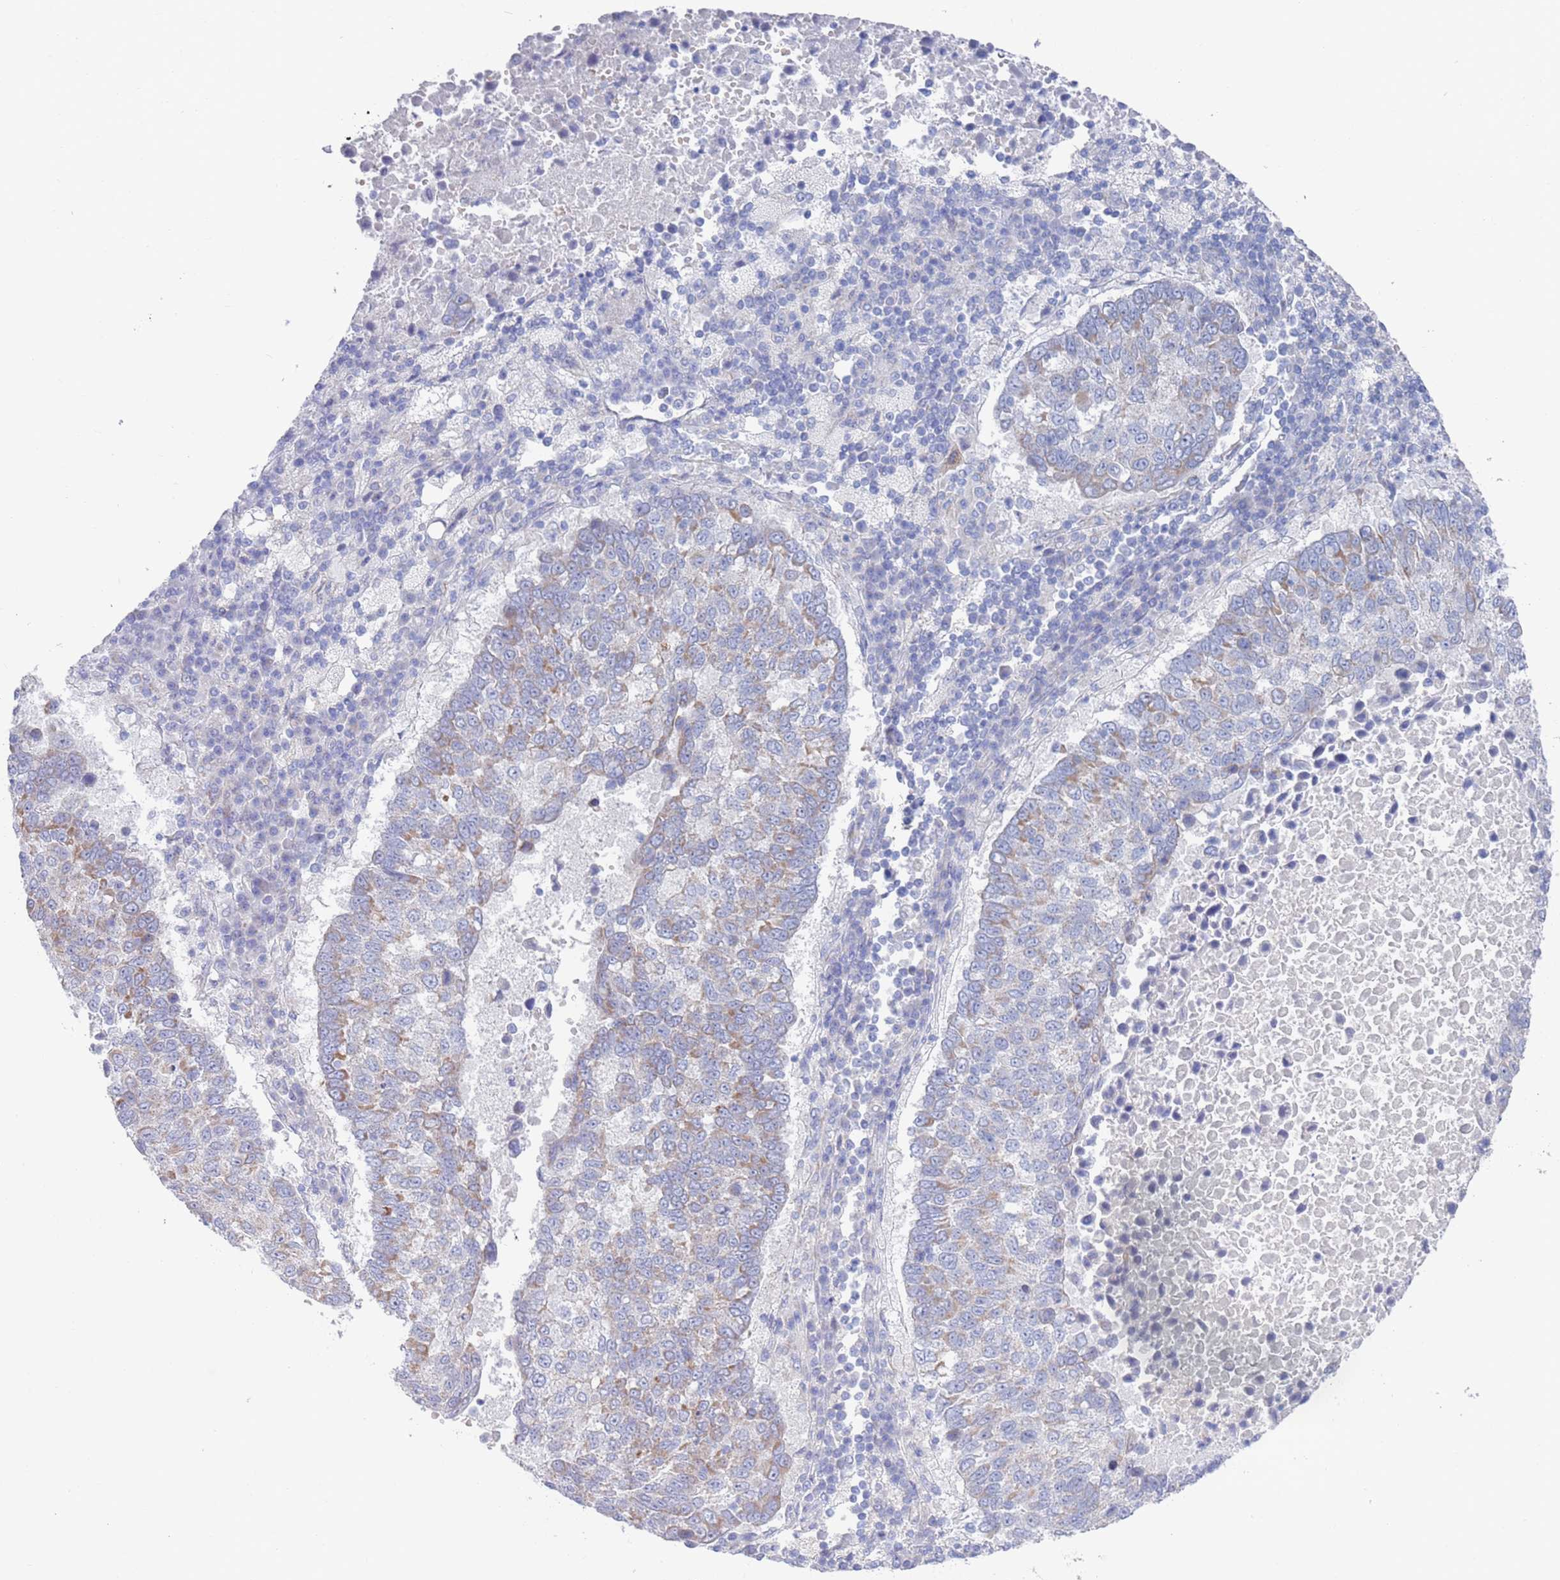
{"staining": {"intensity": "weak", "quantity": "<25%", "location": "cytoplasmic/membranous"}, "tissue": "lung cancer", "cell_type": "Tumor cells", "image_type": "cancer", "snomed": [{"axis": "morphology", "description": "Squamous cell carcinoma, NOS"}, {"axis": "topography", "description": "Lung"}], "caption": "Tumor cells show no significant protein expression in lung cancer (squamous cell carcinoma).", "gene": "CHCHD6", "patient": {"sex": "male", "age": 73}}